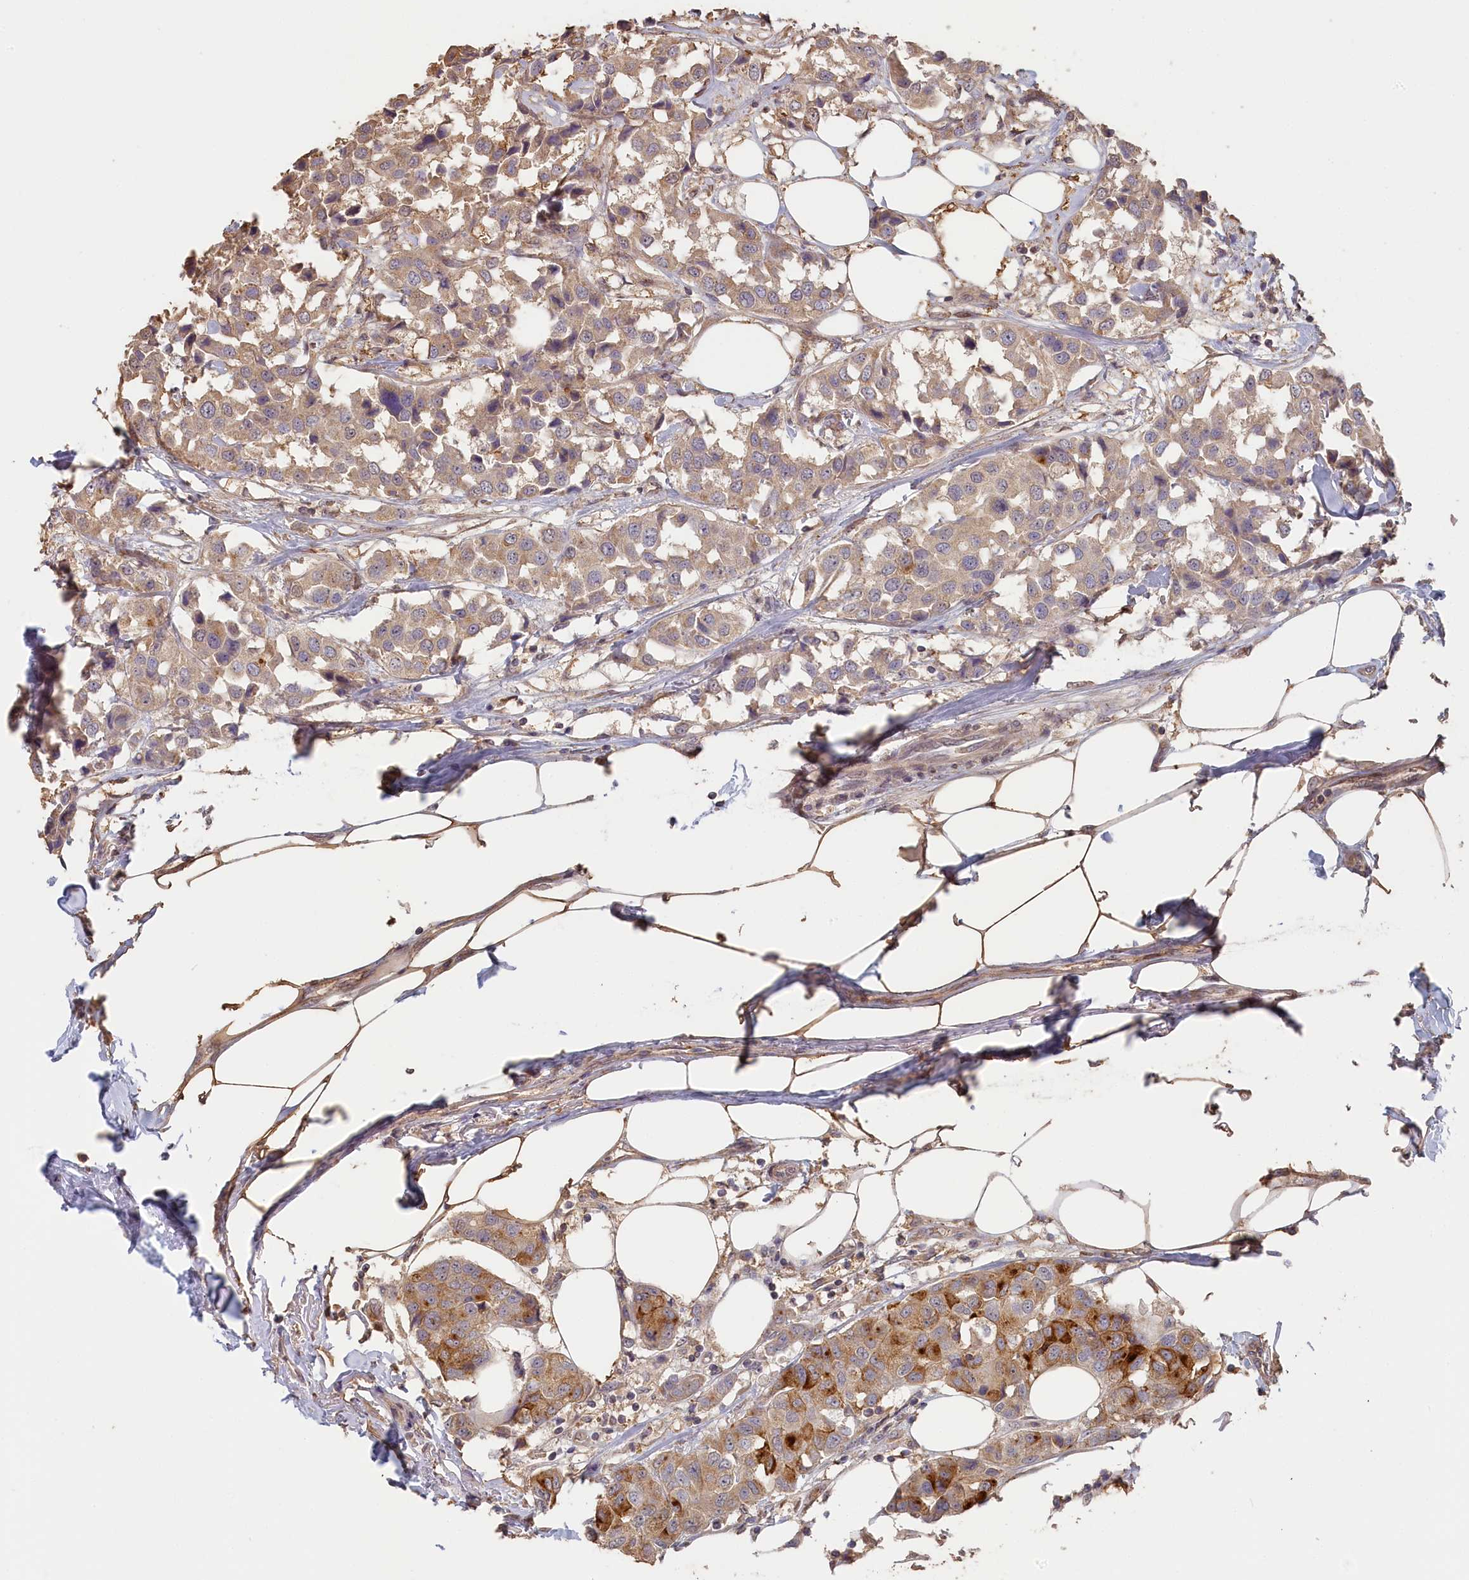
{"staining": {"intensity": "moderate", "quantity": "25%-75%", "location": "cytoplasmic/membranous"}, "tissue": "breast cancer", "cell_type": "Tumor cells", "image_type": "cancer", "snomed": [{"axis": "morphology", "description": "Duct carcinoma"}, {"axis": "topography", "description": "Breast"}], "caption": "High-power microscopy captured an IHC image of breast cancer, revealing moderate cytoplasmic/membranous staining in about 25%-75% of tumor cells.", "gene": "STX16", "patient": {"sex": "female", "age": 80}}